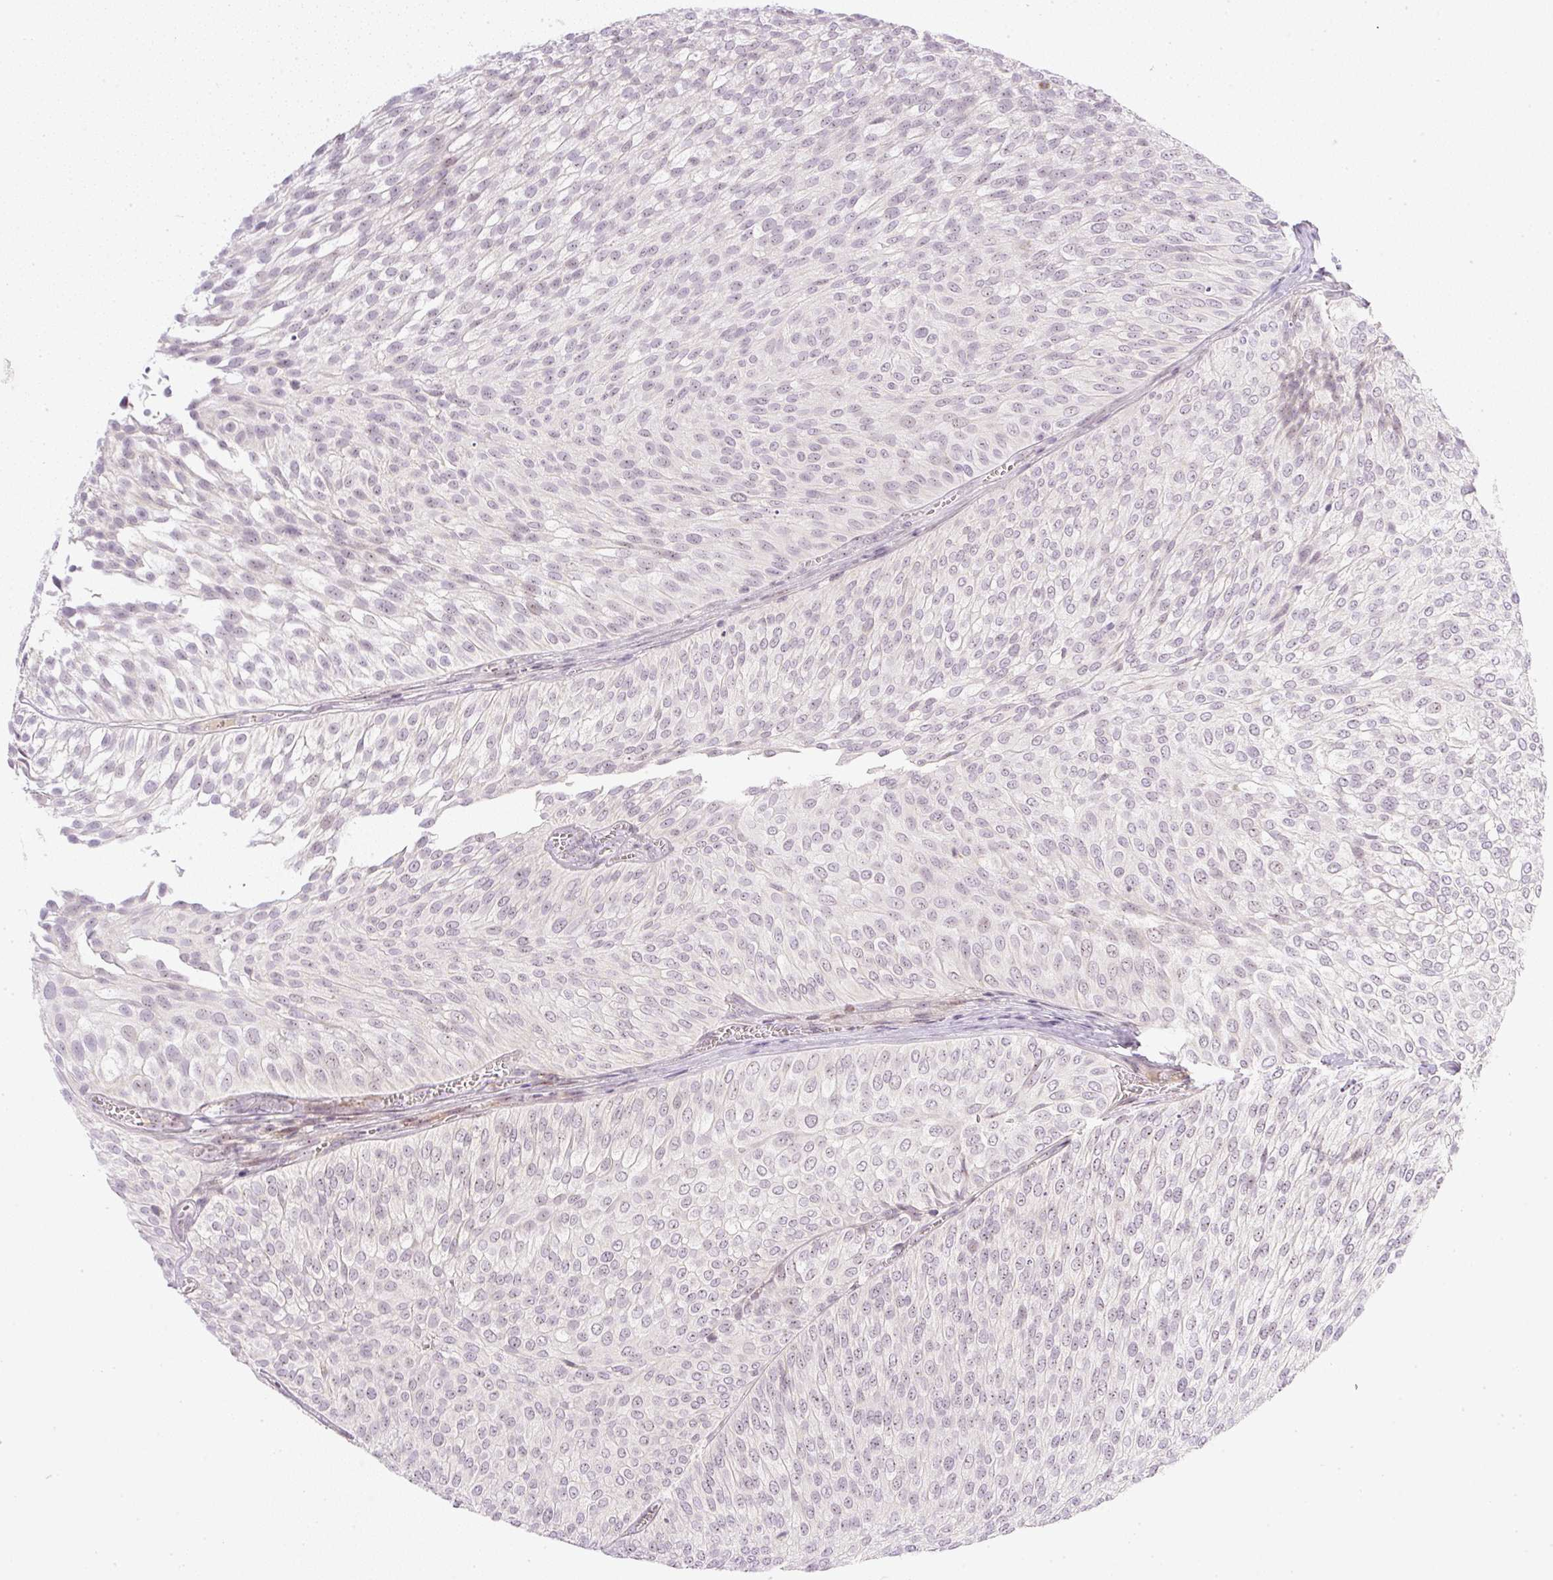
{"staining": {"intensity": "weak", "quantity": "<25%", "location": "nuclear"}, "tissue": "urothelial cancer", "cell_type": "Tumor cells", "image_type": "cancer", "snomed": [{"axis": "morphology", "description": "Urothelial carcinoma, Low grade"}, {"axis": "topography", "description": "Urinary bladder"}], "caption": "Immunohistochemistry (IHC) micrograph of neoplastic tissue: human low-grade urothelial carcinoma stained with DAB (3,3'-diaminobenzidine) shows no significant protein positivity in tumor cells.", "gene": "AAR2", "patient": {"sex": "male", "age": 91}}